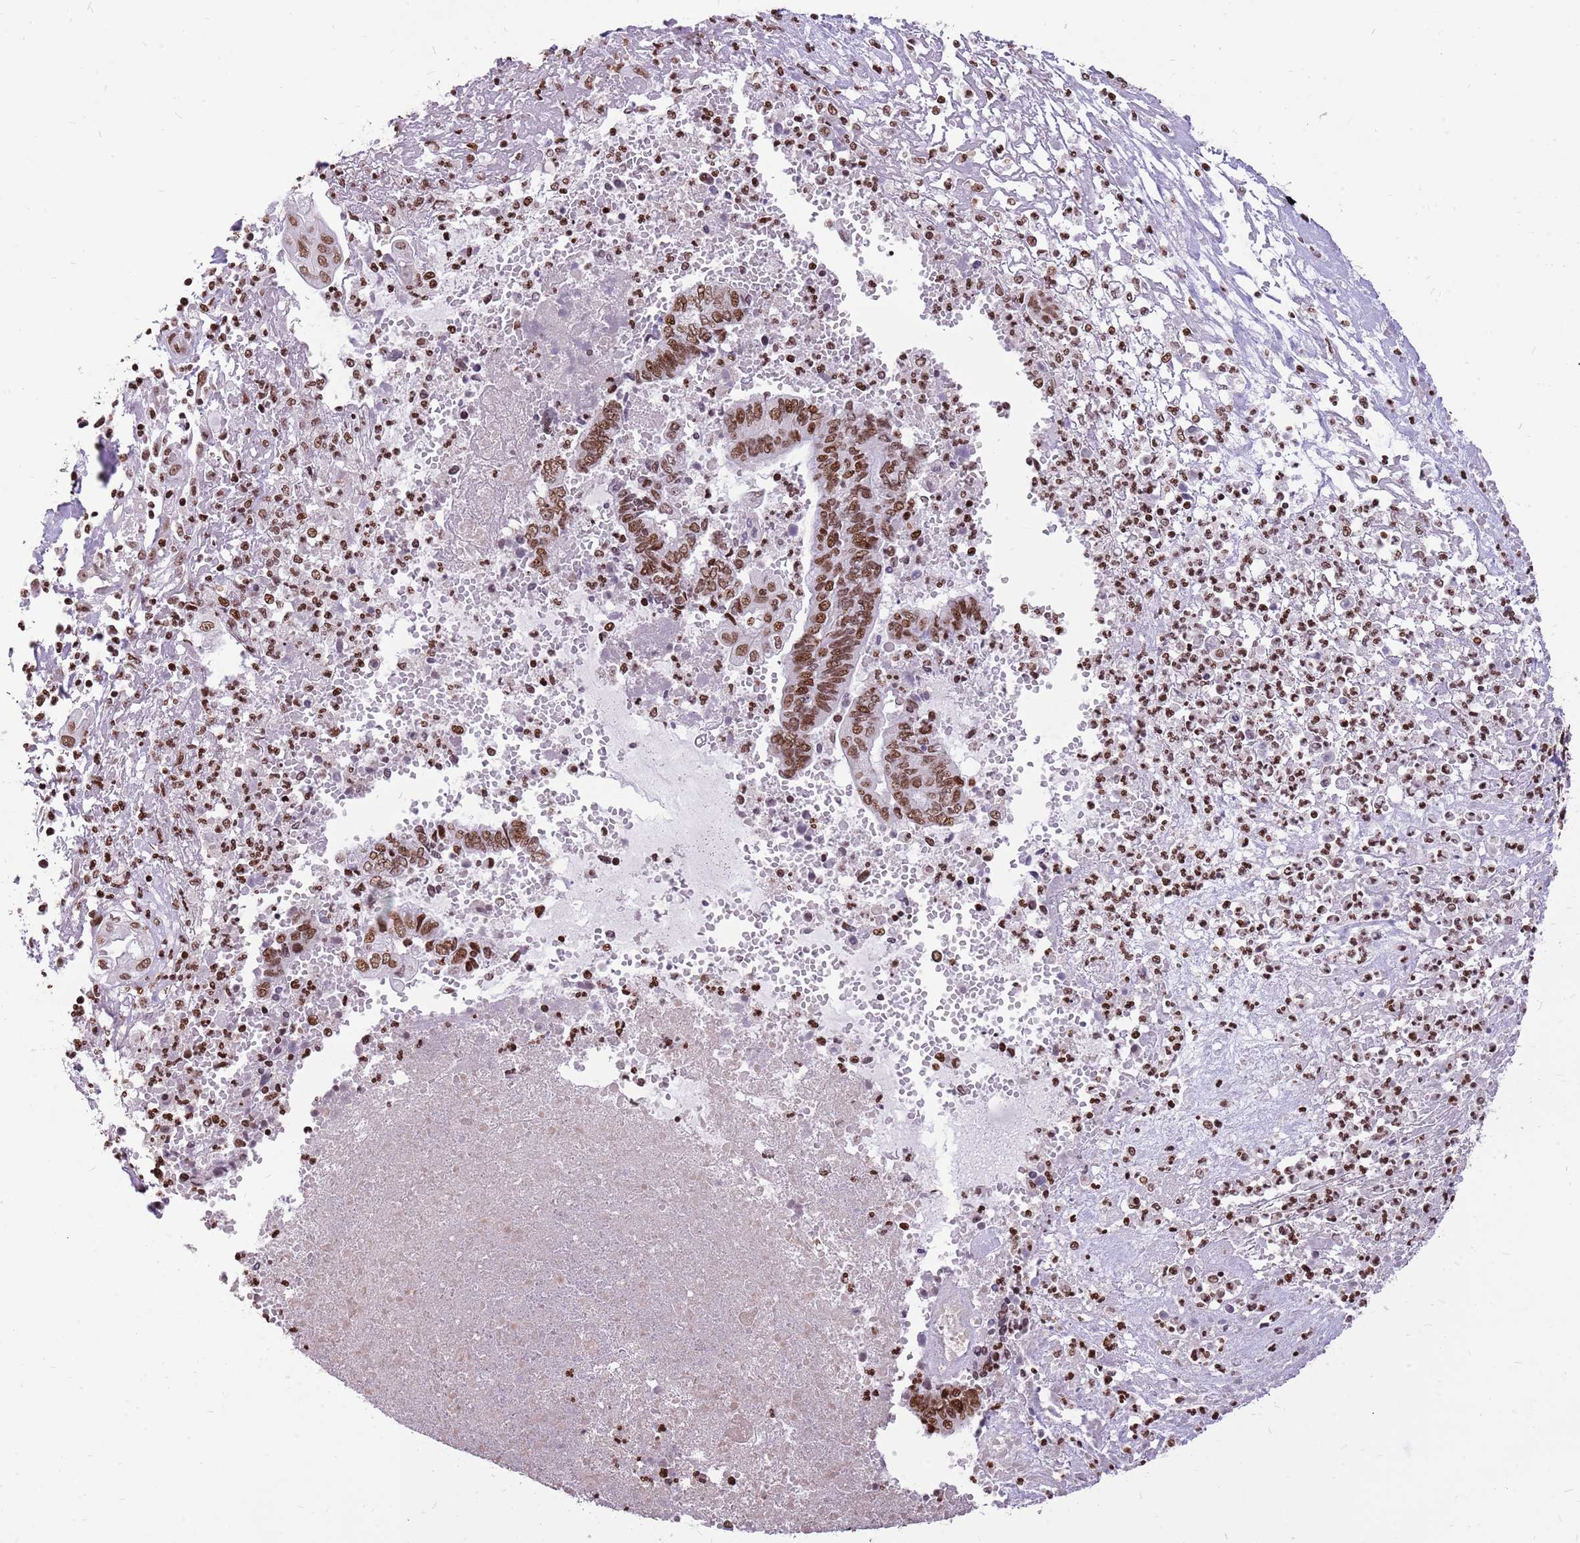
{"staining": {"intensity": "moderate", "quantity": ">75%", "location": "nuclear"}, "tissue": "endometrial cancer", "cell_type": "Tumor cells", "image_type": "cancer", "snomed": [{"axis": "morphology", "description": "Adenocarcinoma, NOS"}, {"axis": "topography", "description": "Uterus"}, {"axis": "topography", "description": "Endometrium"}], "caption": "Immunohistochemistry (DAB) staining of adenocarcinoma (endometrial) displays moderate nuclear protein expression in about >75% of tumor cells. Using DAB (brown) and hematoxylin (blue) stains, captured at high magnification using brightfield microscopy.", "gene": "WASHC4", "patient": {"sex": "female", "age": 70}}